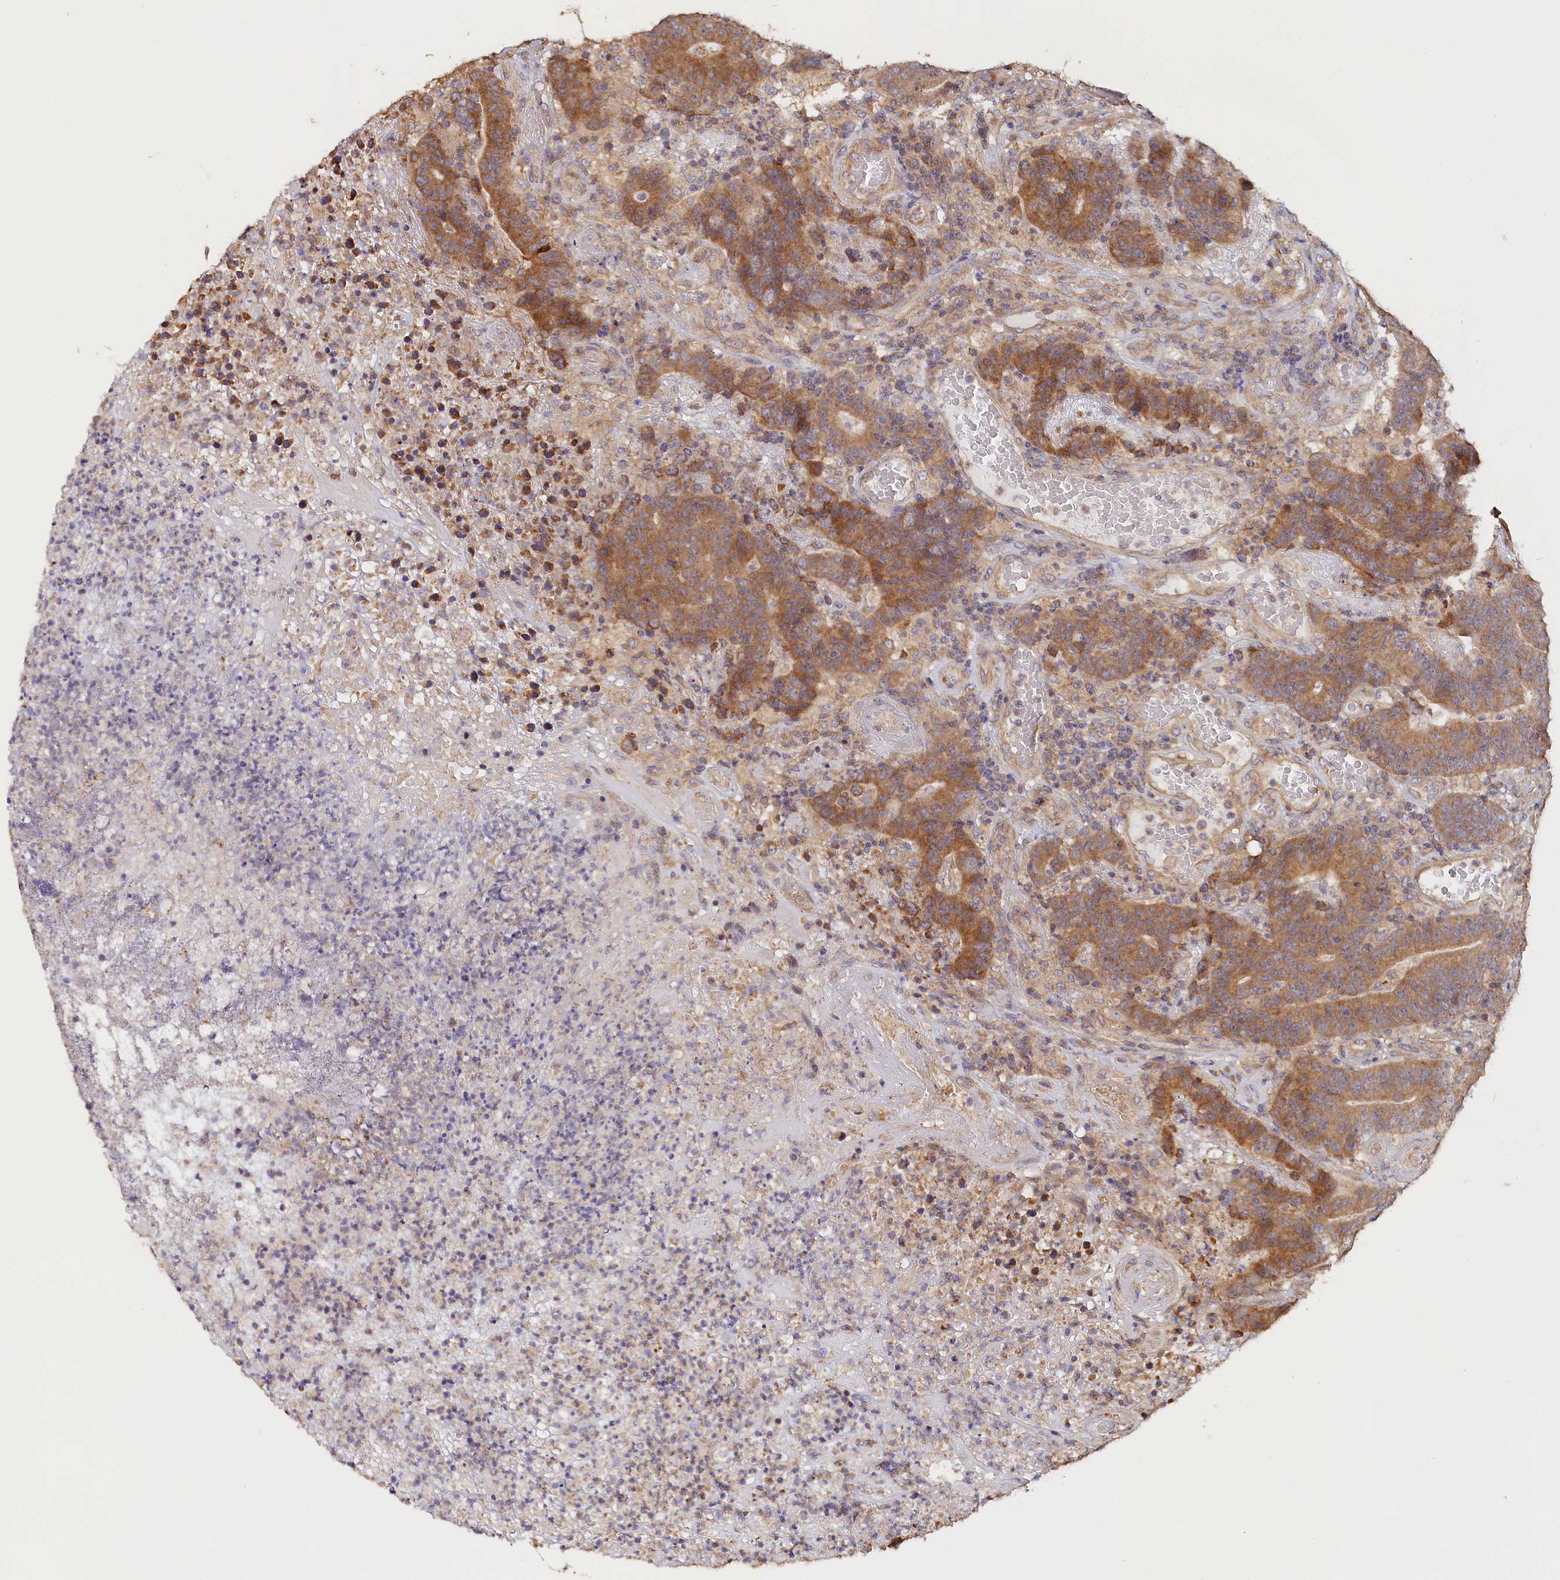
{"staining": {"intensity": "moderate", "quantity": ">75%", "location": "cytoplasmic/membranous"}, "tissue": "colorectal cancer", "cell_type": "Tumor cells", "image_type": "cancer", "snomed": [{"axis": "morphology", "description": "Normal tissue, NOS"}, {"axis": "morphology", "description": "Adenocarcinoma, NOS"}, {"axis": "topography", "description": "Colon"}], "caption": "Colorectal cancer (adenocarcinoma) stained with immunohistochemistry shows moderate cytoplasmic/membranous staining in approximately >75% of tumor cells.", "gene": "KATNB1", "patient": {"sex": "female", "age": 75}}